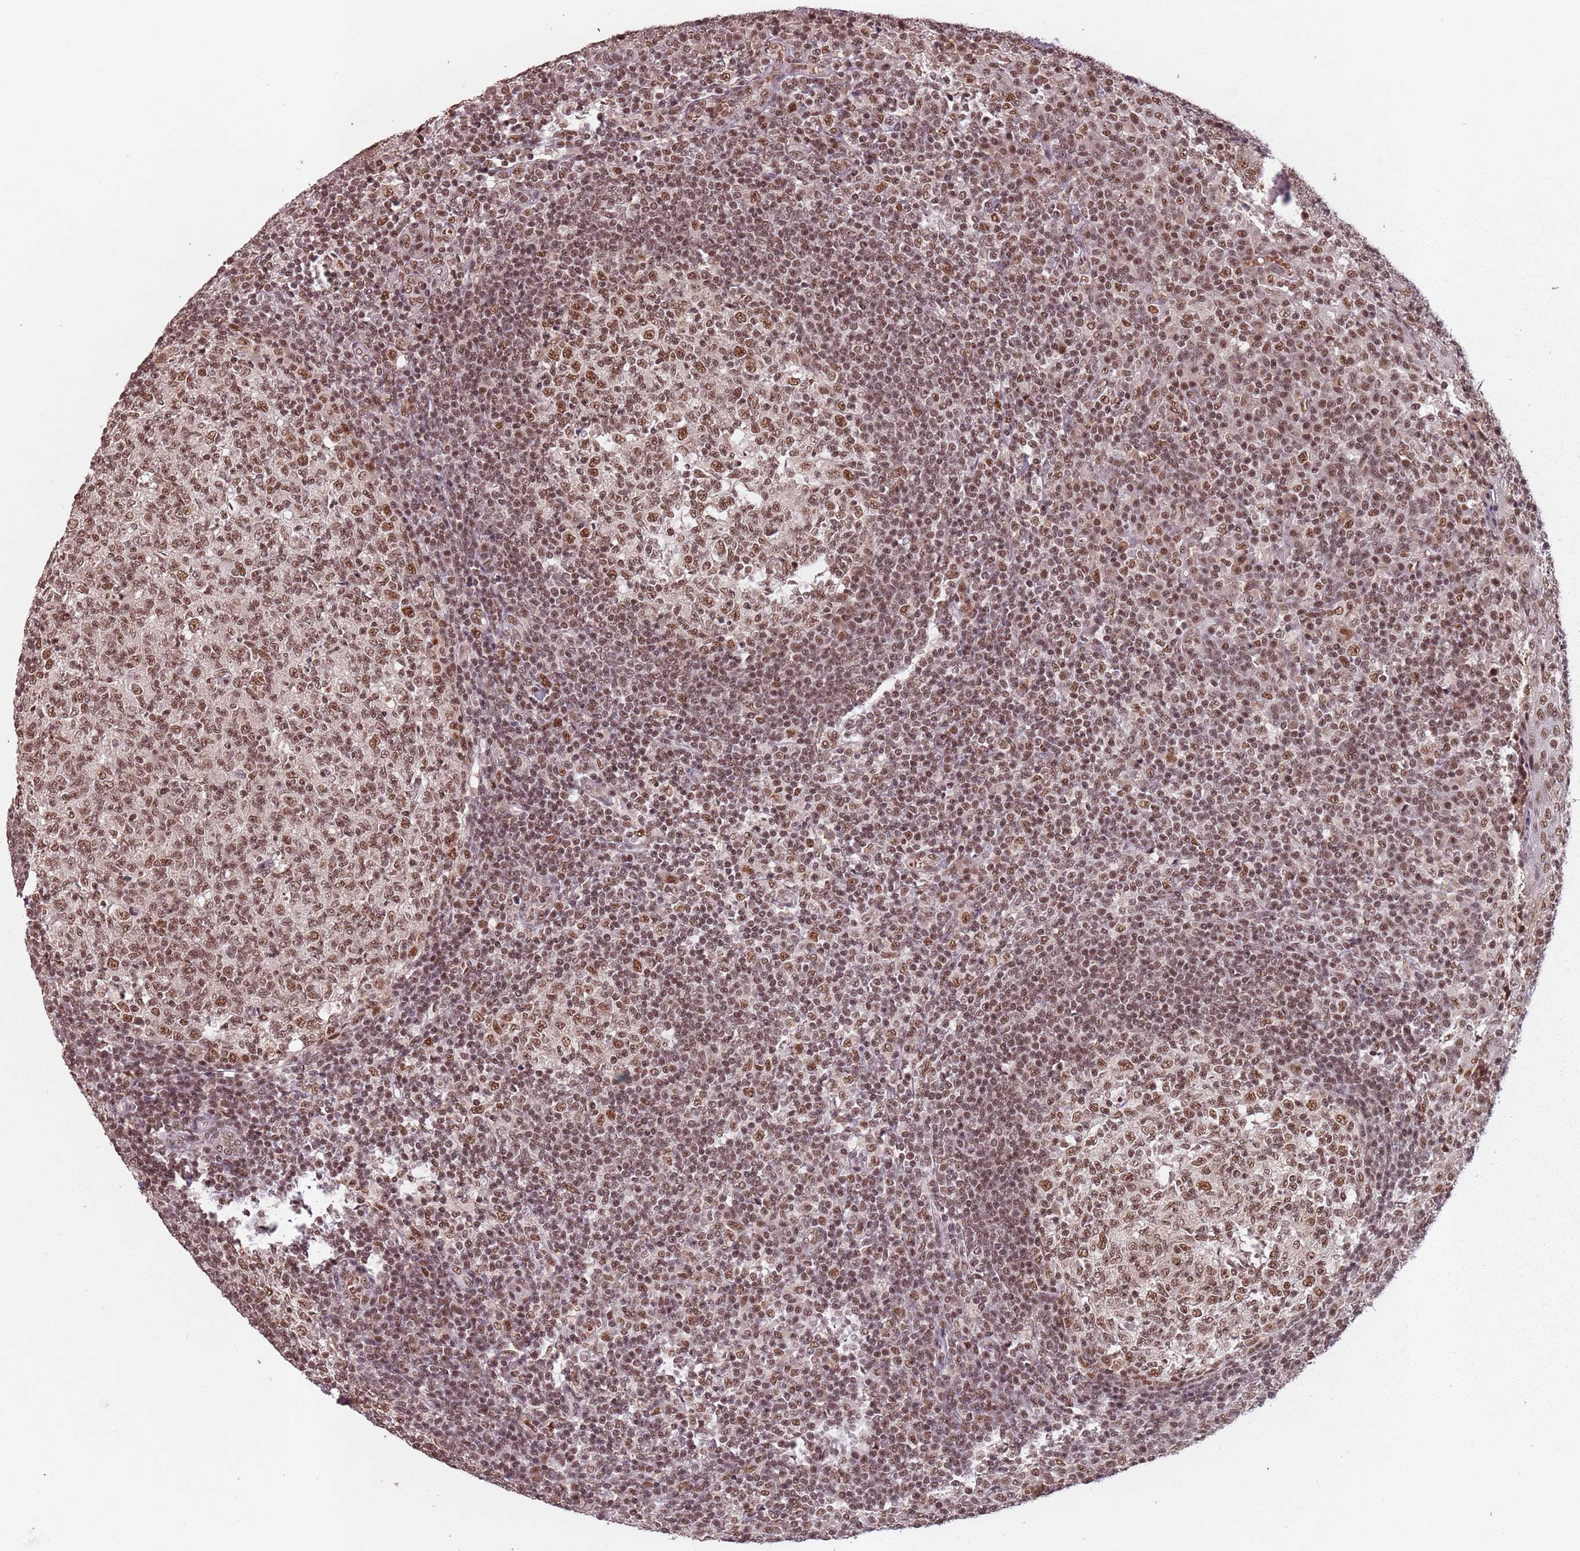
{"staining": {"intensity": "moderate", "quantity": ">75%", "location": "nuclear"}, "tissue": "tonsil", "cell_type": "Germinal center cells", "image_type": "normal", "snomed": [{"axis": "morphology", "description": "Normal tissue, NOS"}, {"axis": "topography", "description": "Tonsil"}], "caption": "A brown stain labels moderate nuclear staining of a protein in germinal center cells of unremarkable tonsil. Nuclei are stained in blue.", "gene": "NCBP1", "patient": {"sex": "female", "age": 19}}